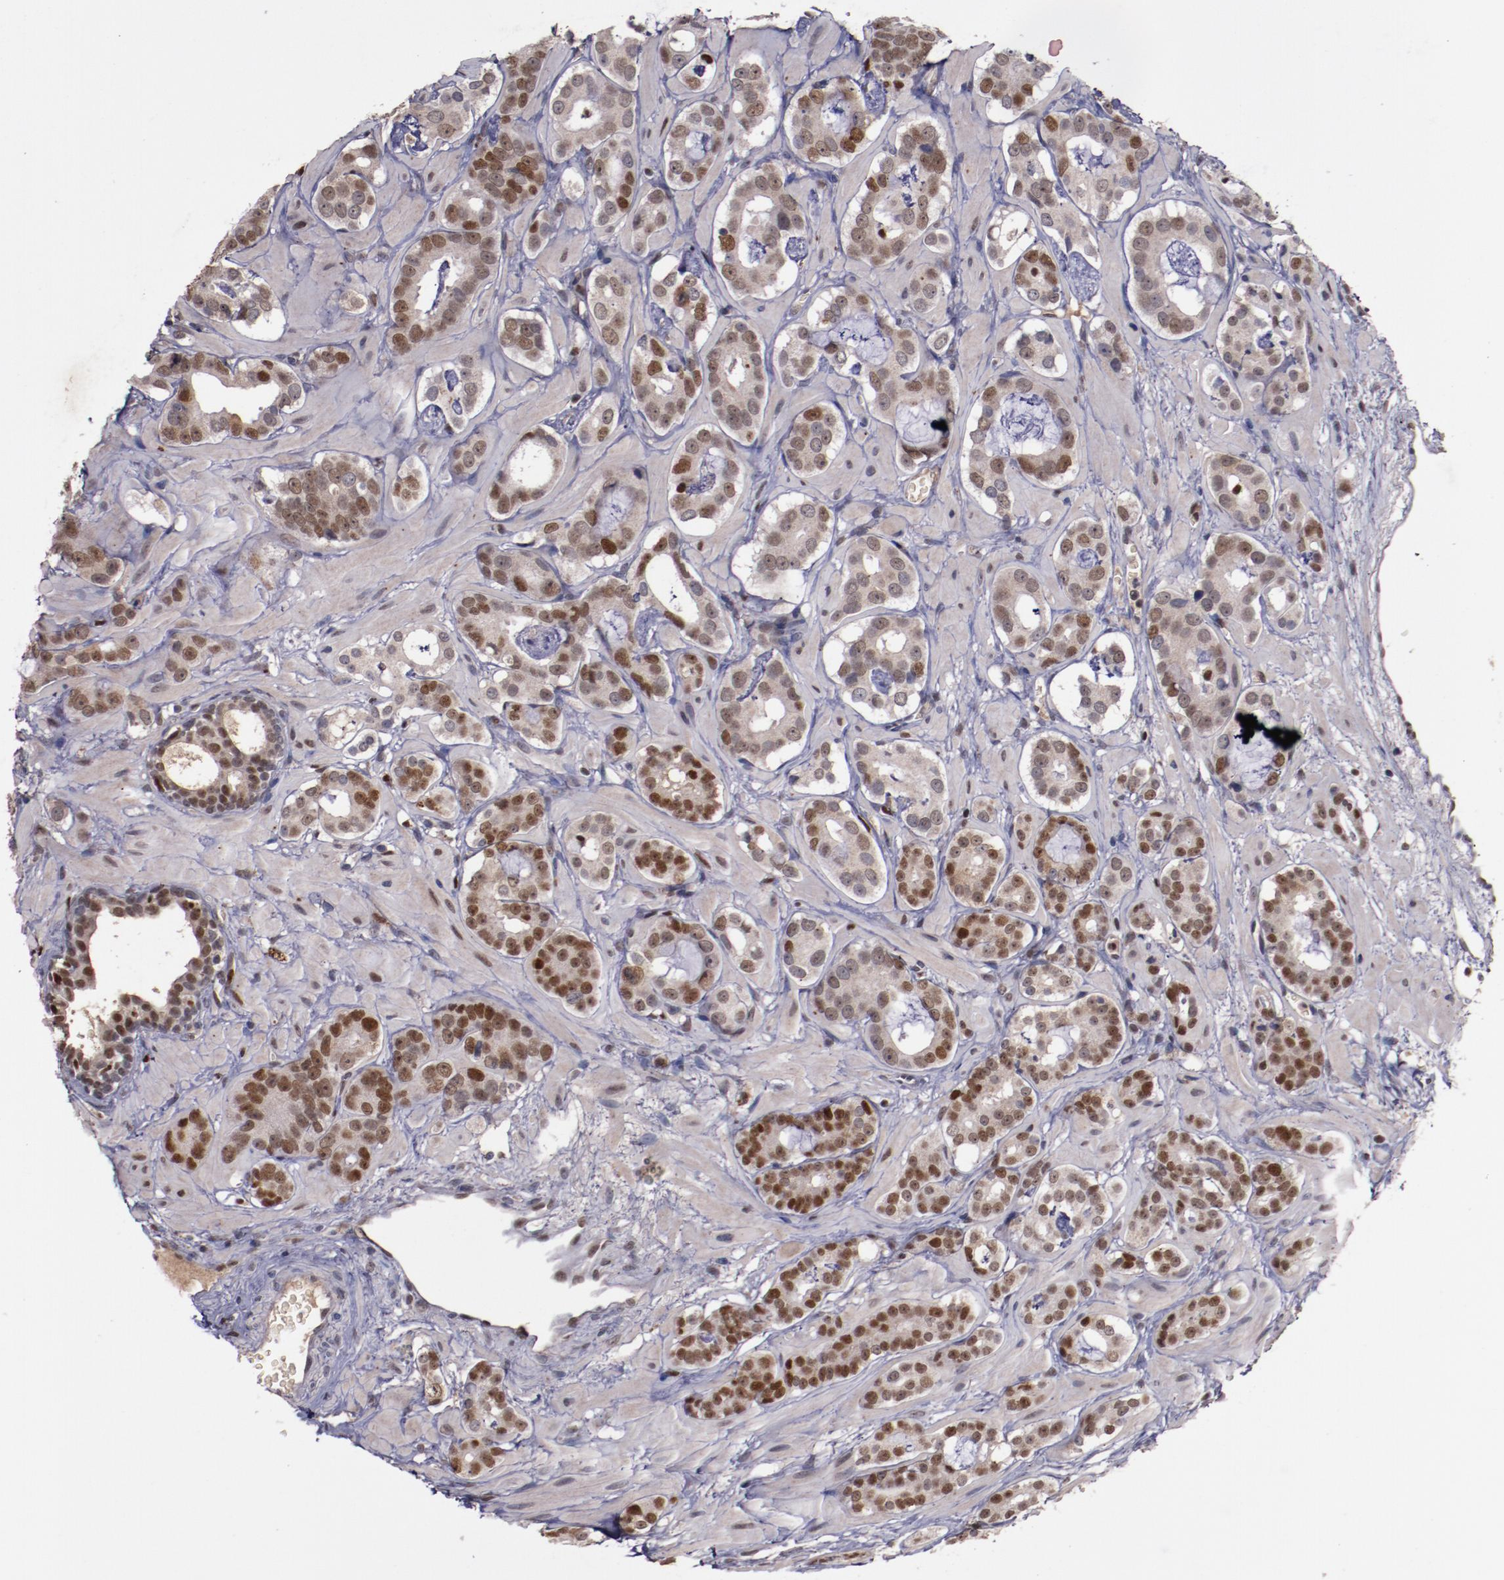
{"staining": {"intensity": "strong", "quantity": "25%-75%", "location": "nuclear"}, "tissue": "prostate cancer", "cell_type": "Tumor cells", "image_type": "cancer", "snomed": [{"axis": "morphology", "description": "Adenocarcinoma, Low grade"}, {"axis": "topography", "description": "Prostate"}], "caption": "Immunohistochemistry micrograph of neoplastic tissue: prostate cancer stained using immunohistochemistry shows high levels of strong protein expression localized specifically in the nuclear of tumor cells, appearing as a nuclear brown color.", "gene": "CHEK2", "patient": {"sex": "male", "age": 57}}